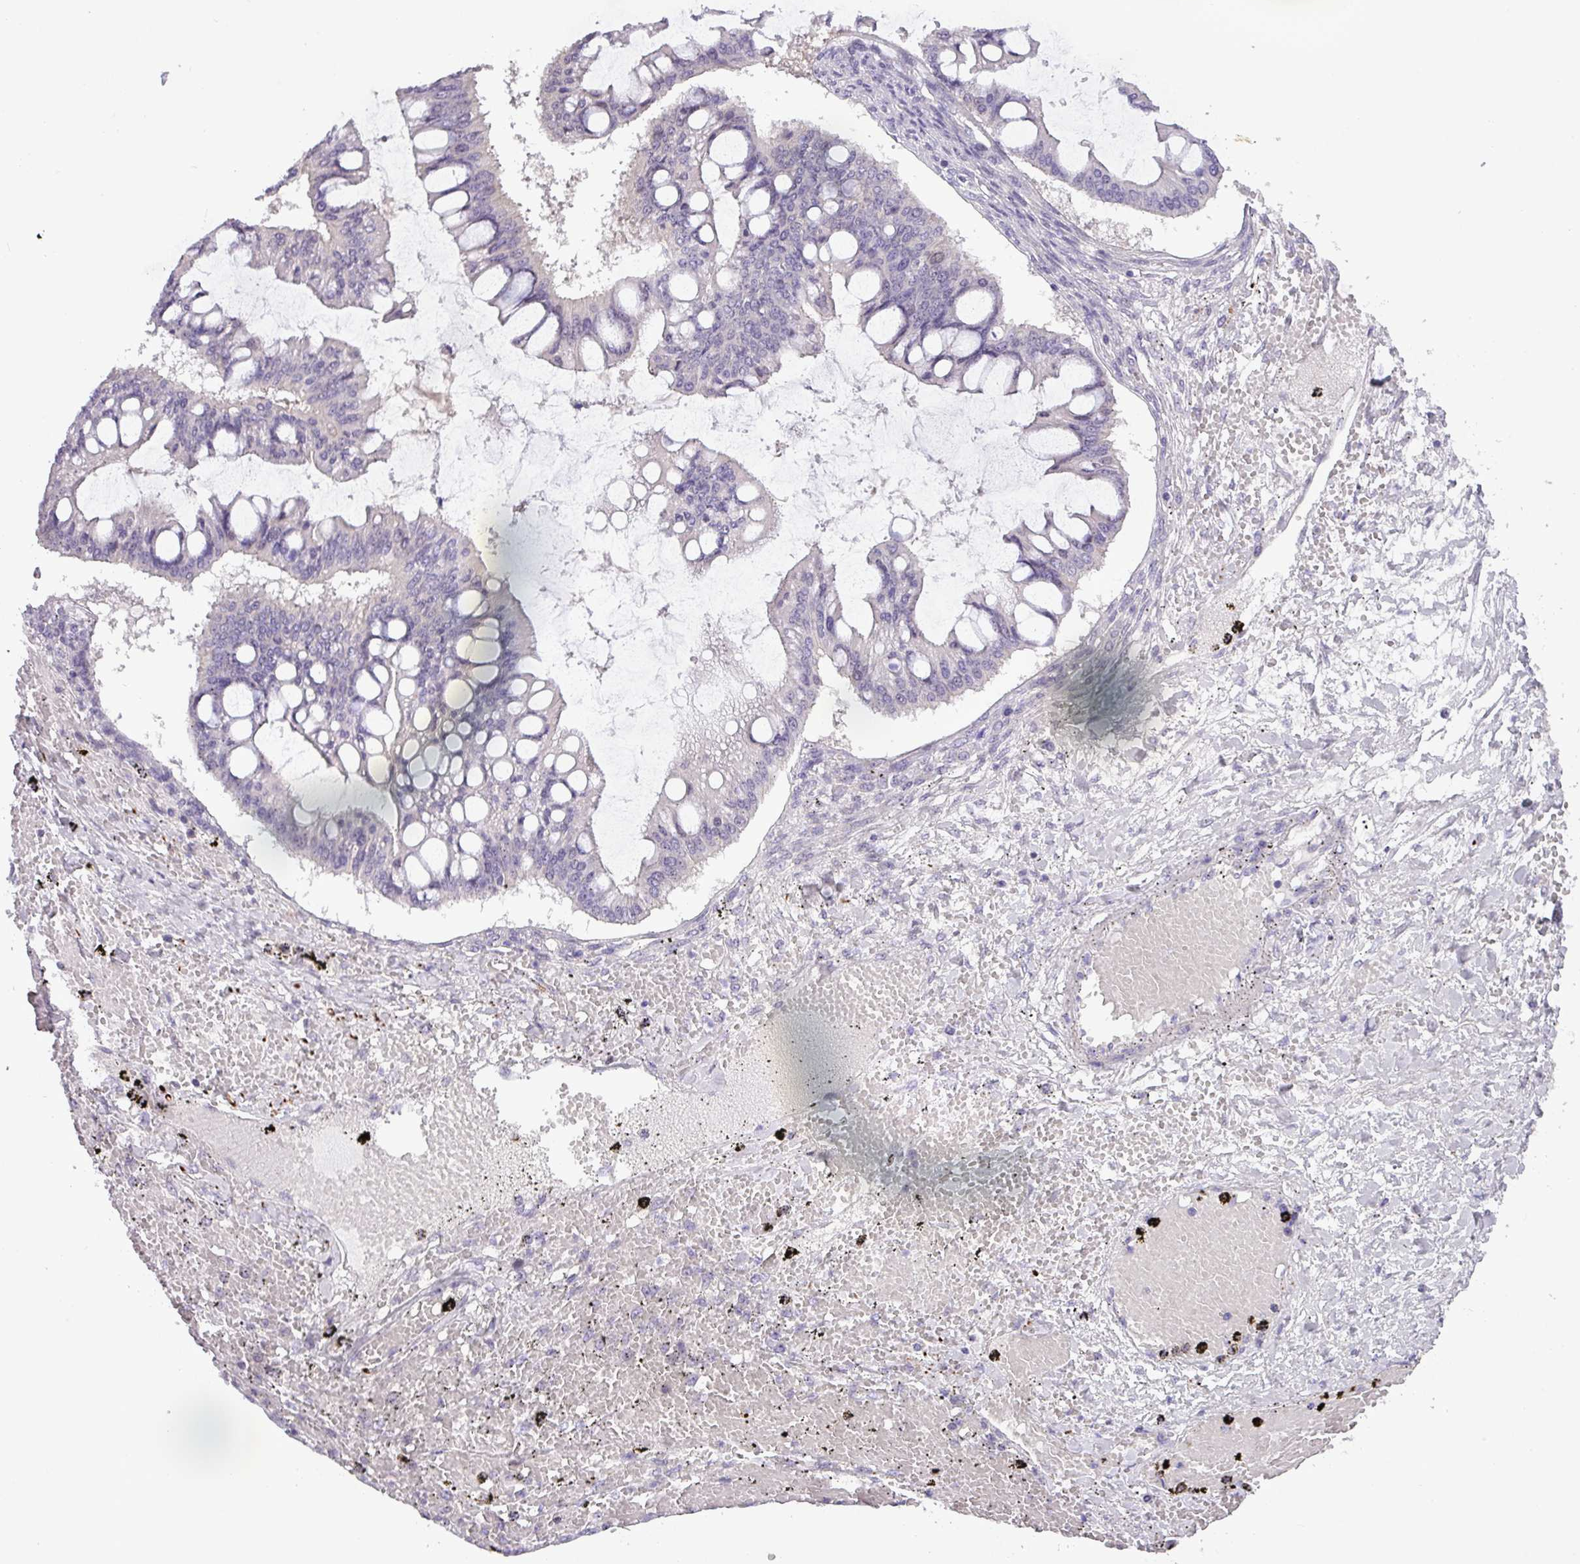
{"staining": {"intensity": "negative", "quantity": "none", "location": "none"}, "tissue": "ovarian cancer", "cell_type": "Tumor cells", "image_type": "cancer", "snomed": [{"axis": "morphology", "description": "Cystadenocarcinoma, mucinous, NOS"}, {"axis": "topography", "description": "Ovary"}], "caption": "Tumor cells show no significant protein positivity in ovarian mucinous cystadenocarcinoma.", "gene": "RIPPLY1", "patient": {"sex": "female", "age": 73}}